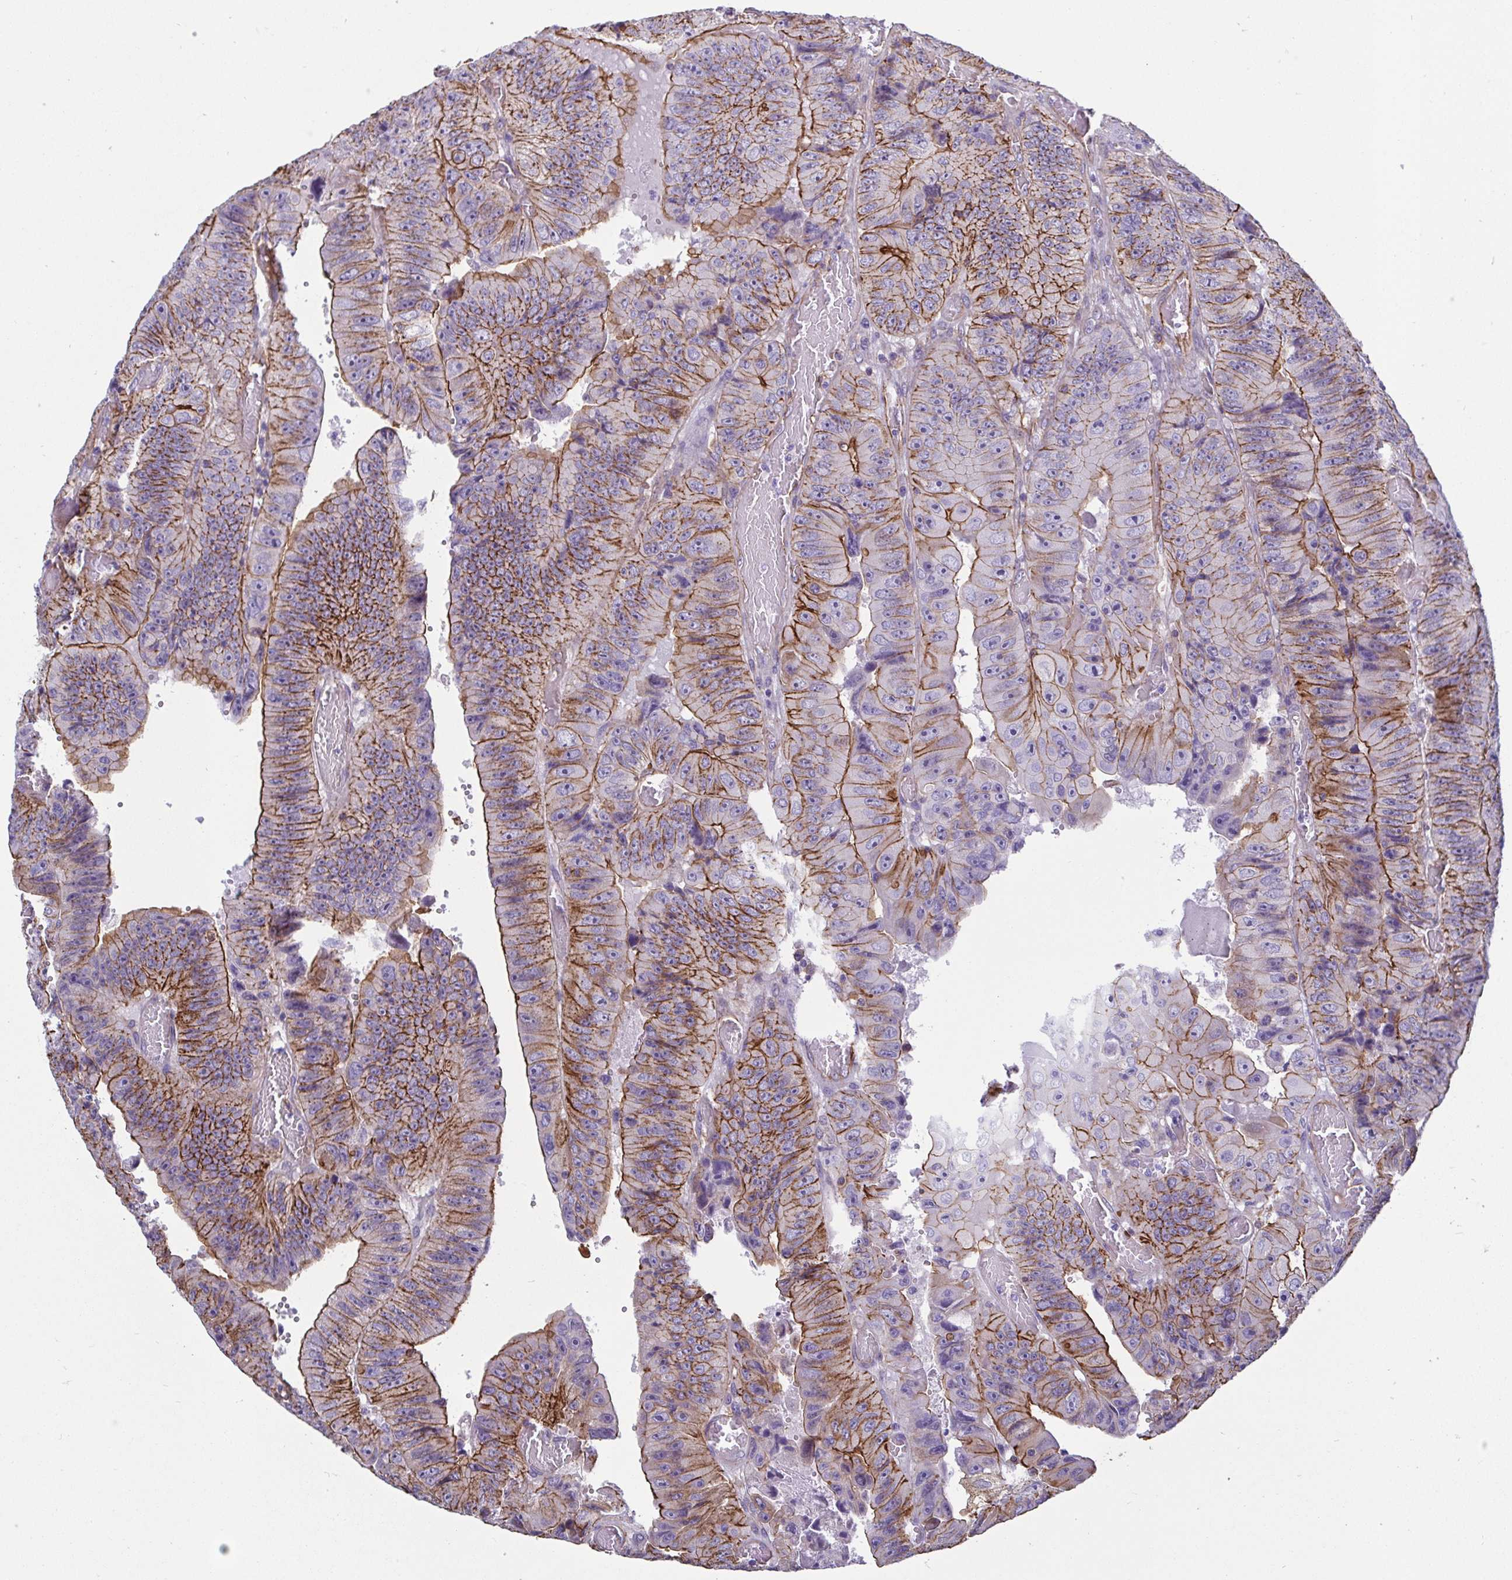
{"staining": {"intensity": "moderate", "quantity": ">75%", "location": "cytoplasmic/membranous"}, "tissue": "colorectal cancer", "cell_type": "Tumor cells", "image_type": "cancer", "snomed": [{"axis": "morphology", "description": "Adenocarcinoma, NOS"}, {"axis": "topography", "description": "Colon"}], "caption": "IHC of colorectal cancer shows medium levels of moderate cytoplasmic/membranous positivity in about >75% of tumor cells.", "gene": "LIMA1", "patient": {"sex": "female", "age": 84}}